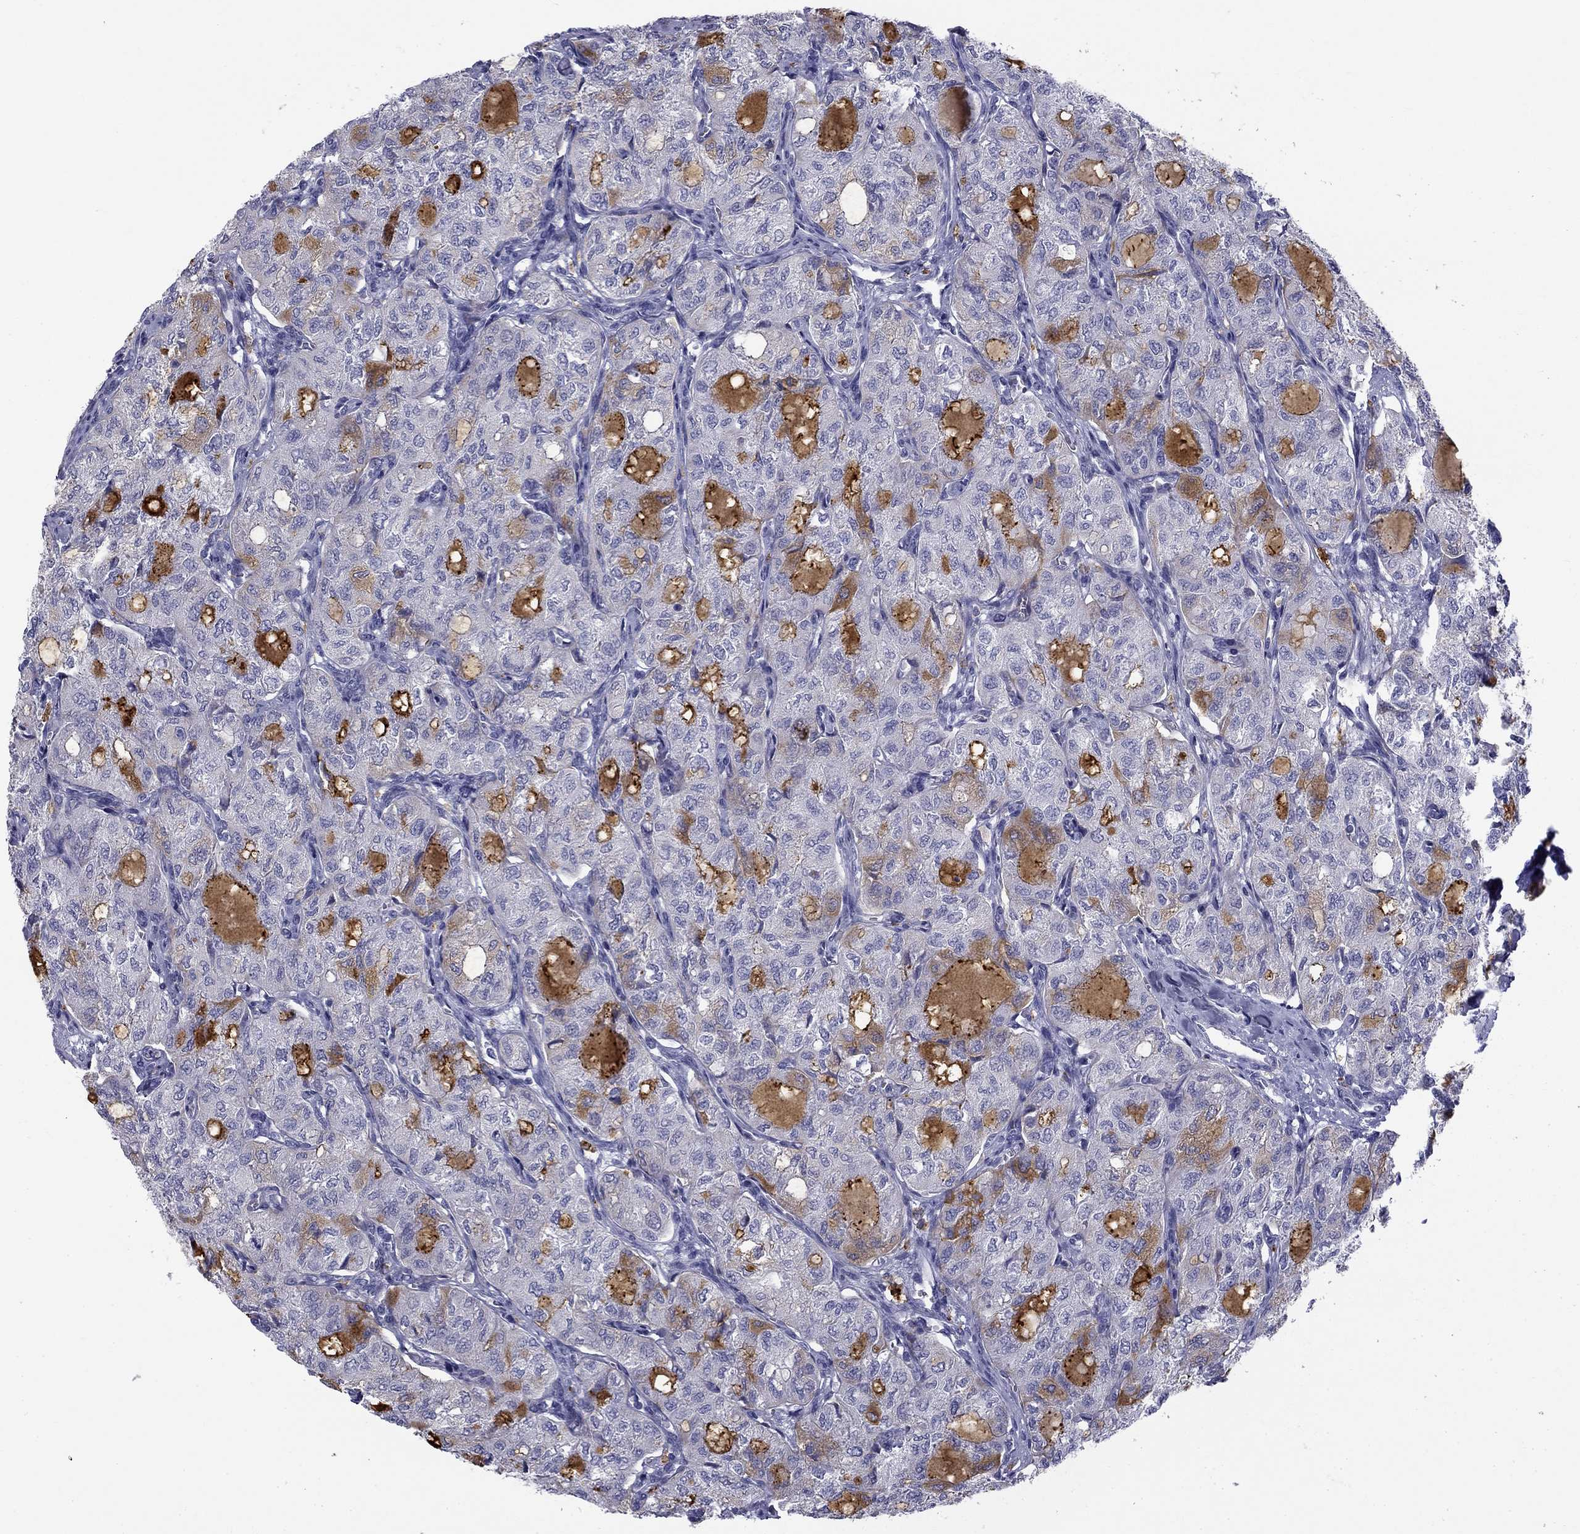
{"staining": {"intensity": "weak", "quantity": "<25%", "location": "cytoplasmic/membranous"}, "tissue": "thyroid cancer", "cell_type": "Tumor cells", "image_type": "cancer", "snomed": [{"axis": "morphology", "description": "Follicular adenoma carcinoma, NOS"}, {"axis": "topography", "description": "Thyroid gland"}], "caption": "Immunohistochemical staining of human thyroid cancer reveals no significant staining in tumor cells. The staining was performed using DAB to visualize the protein expression in brown, while the nuclei were stained in blue with hematoxylin (Magnification: 20x).", "gene": "CLPSL2", "patient": {"sex": "male", "age": 75}}